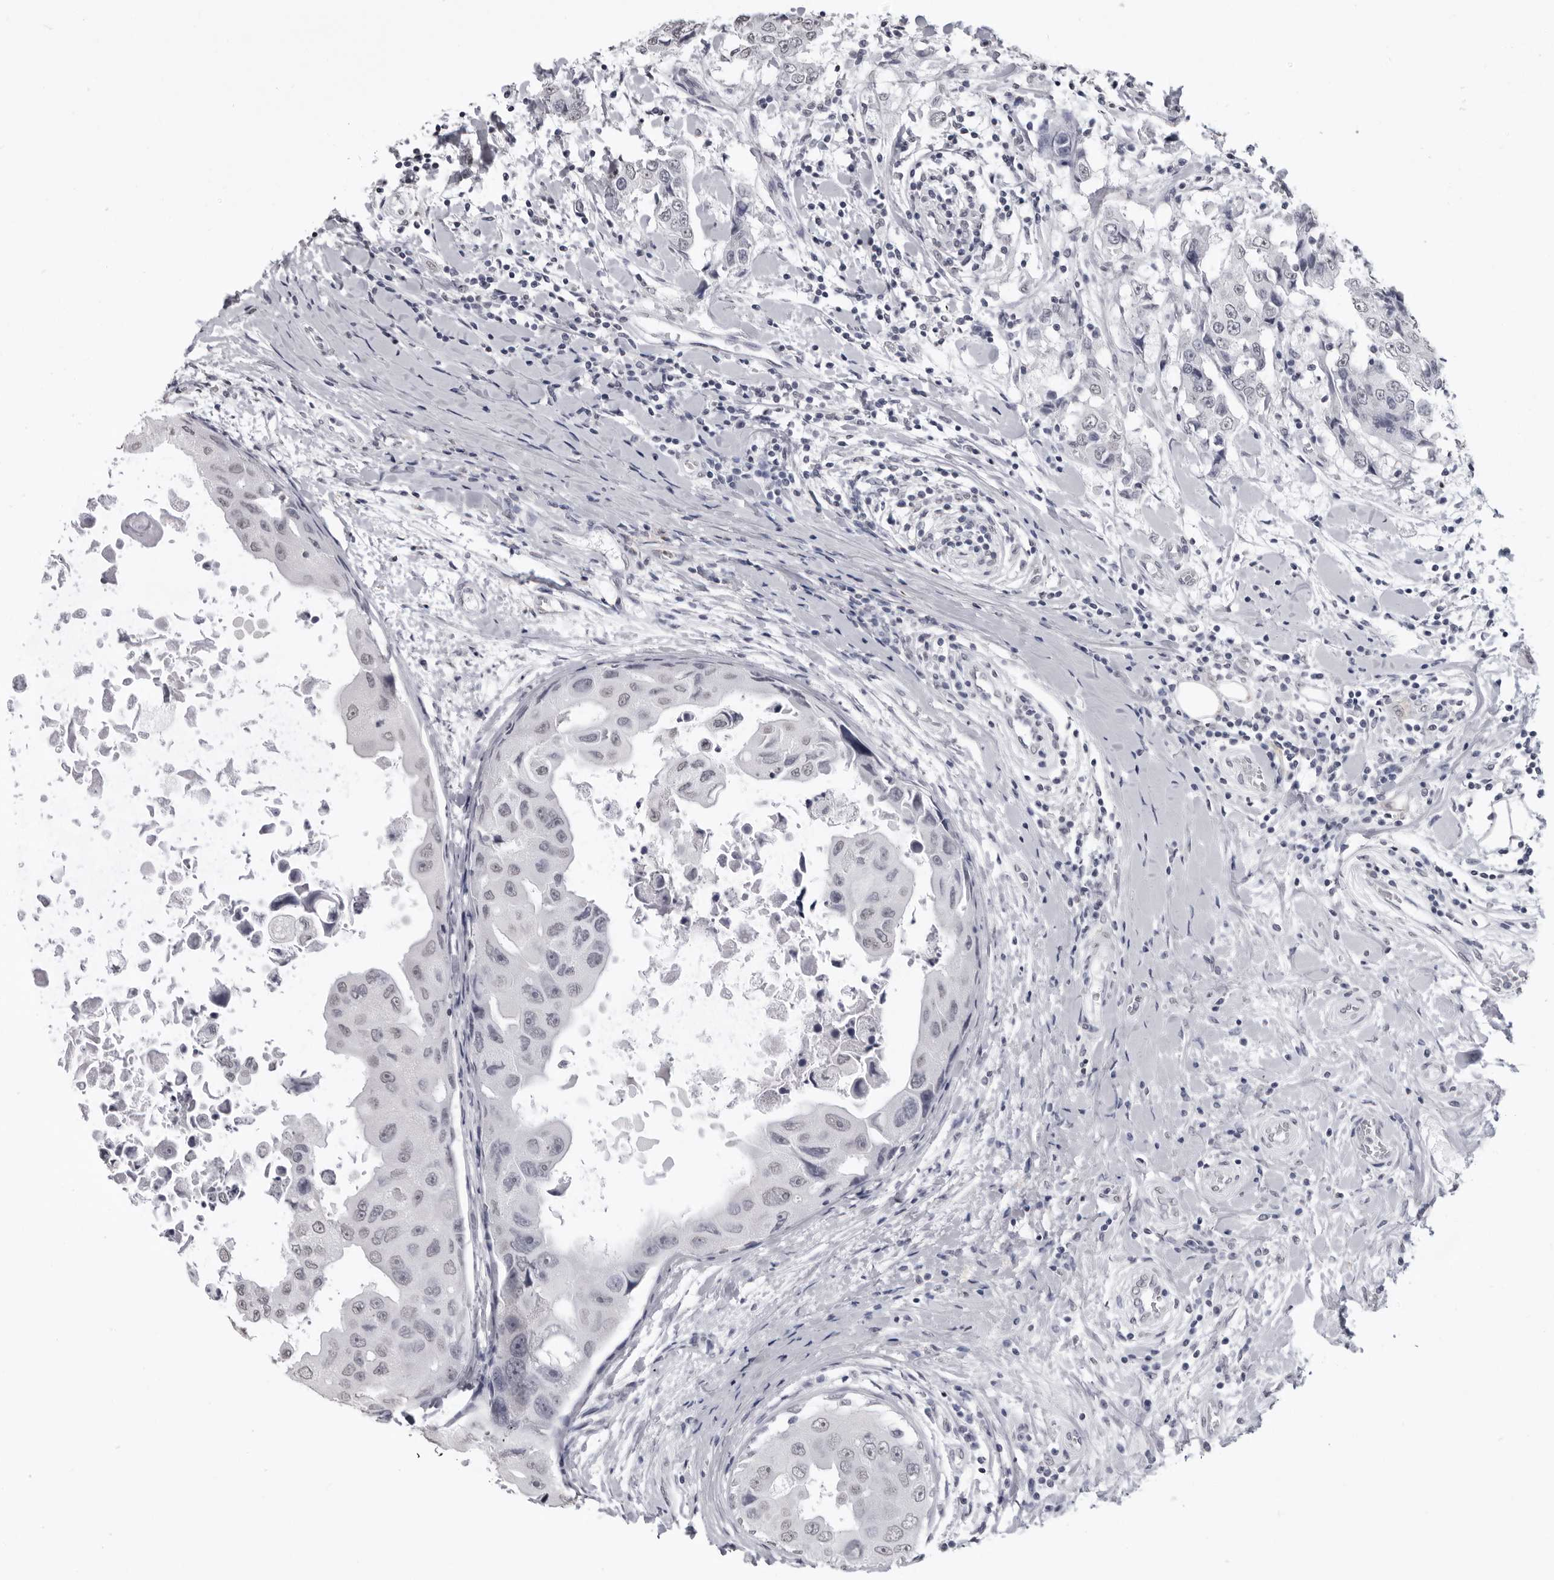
{"staining": {"intensity": "negative", "quantity": "none", "location": "none"}, "tissue": "breast cancer", "cell_type": "Tumor cells", "image_type": "cancer", "snomed": [{"axis": "morphology", "description": "Duct carcinoma"}, {"axis": "topography", "description": "Breast"}], "caption": "Immunohistochemistry of human intraductal carcinoma (breast) demonstrates no positivity in tumor cells. (IHC, brightfield microscopy, high magnification).", "gene": "HEPACAM", "patient": {"sex": "female", "age": 27}}